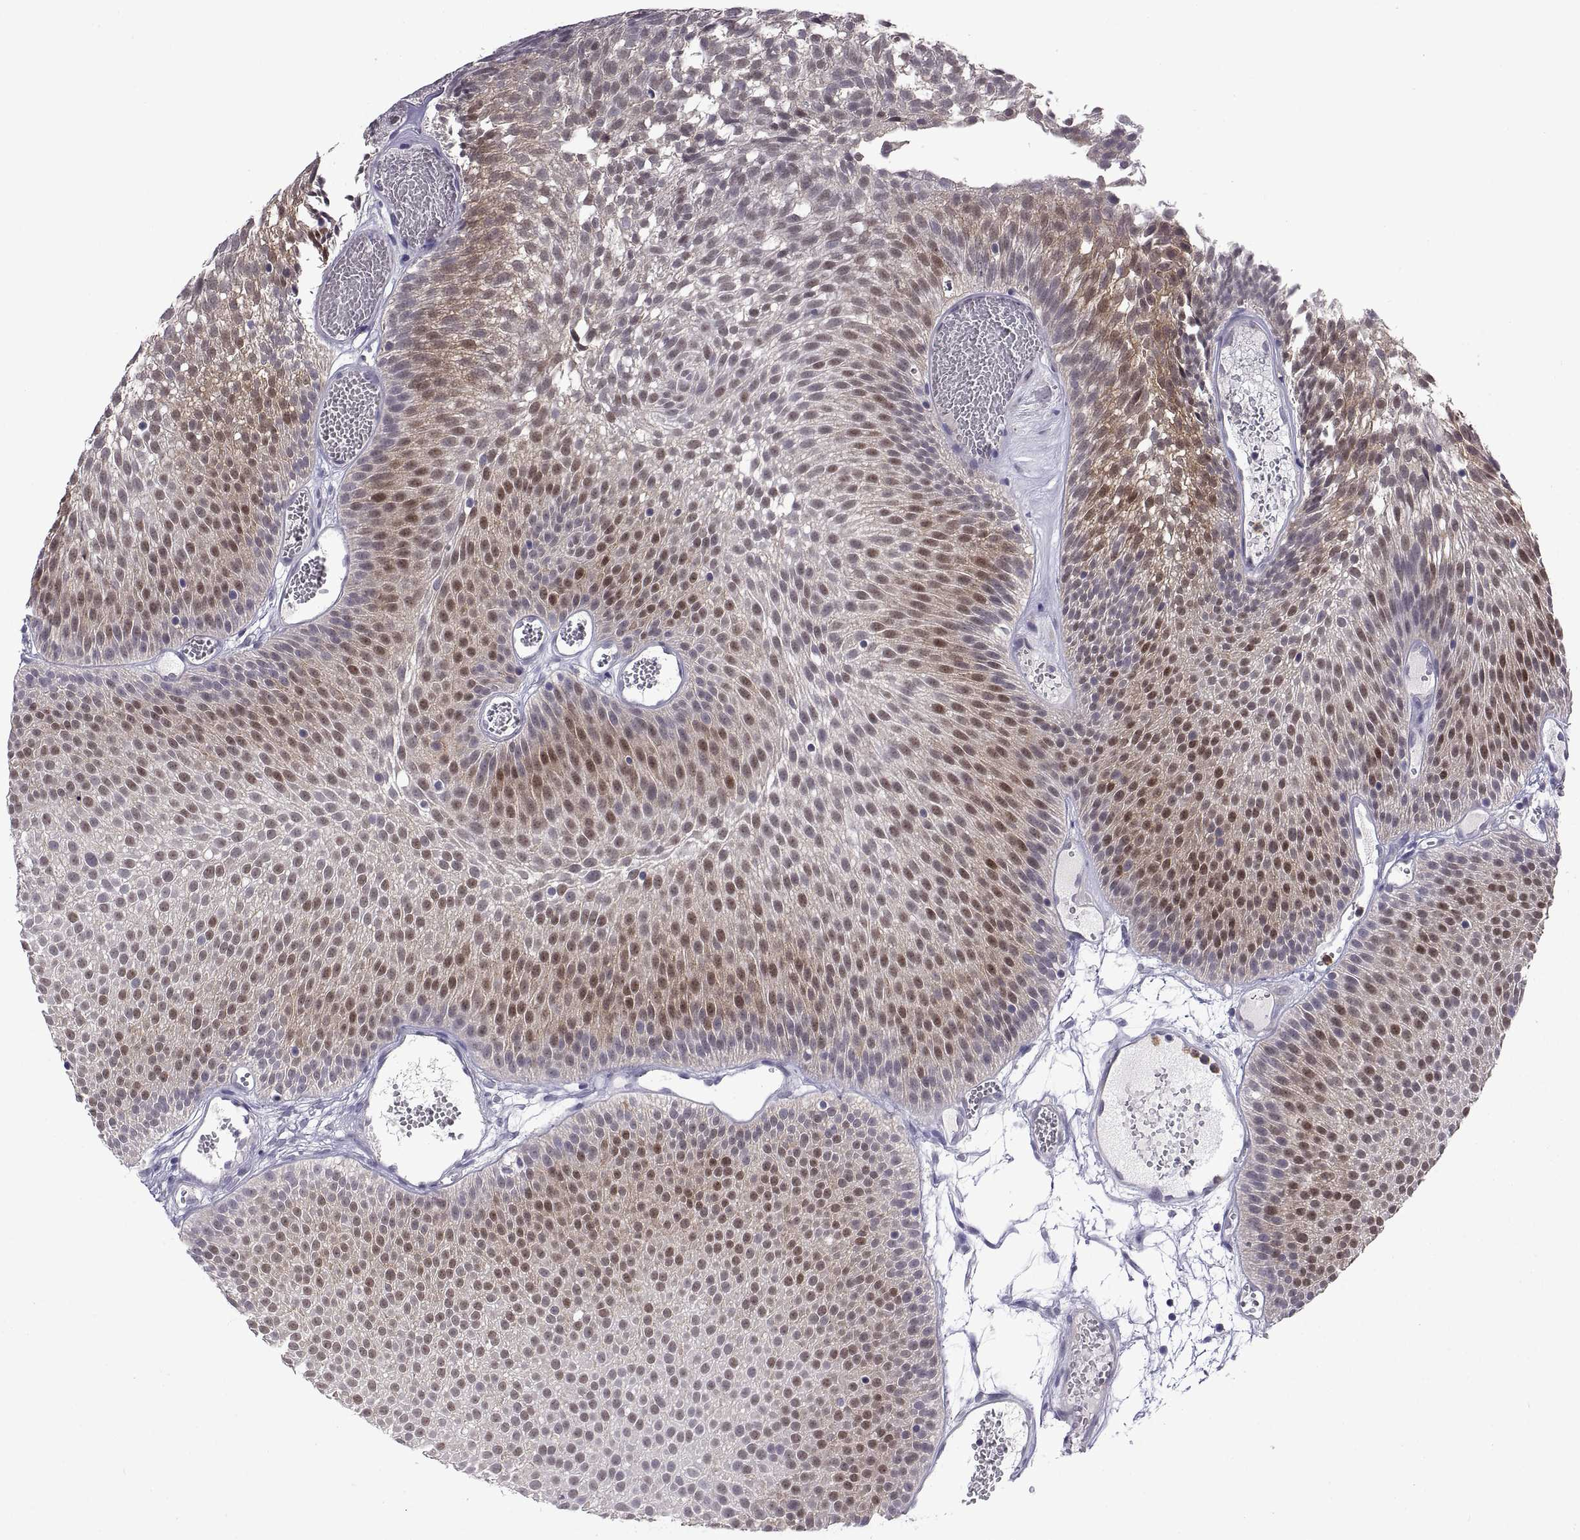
{"staining": {"intensity": "strong", "quantity": ">75%", "location": "cytoplasmic/membranous,nuclear"}, "tissue": "urothelial cancer", "cell_type": "Tumor cells", "image_type": "cancer", "snomed": [{"axis": "morphology", "description": "Urothelial carcinoma, Low grade"}, {"axis": "topography", "description": "Urinary bladder"}], "caption": "An image showing strong cytoplasmic/membranous and nuclear expression in about >75% of tumor cells in urothelial cancer, as visualized by brown immunohistochemical staining.", "gene": "PKP1", "patient": {"sex": "male", "age": 52}}